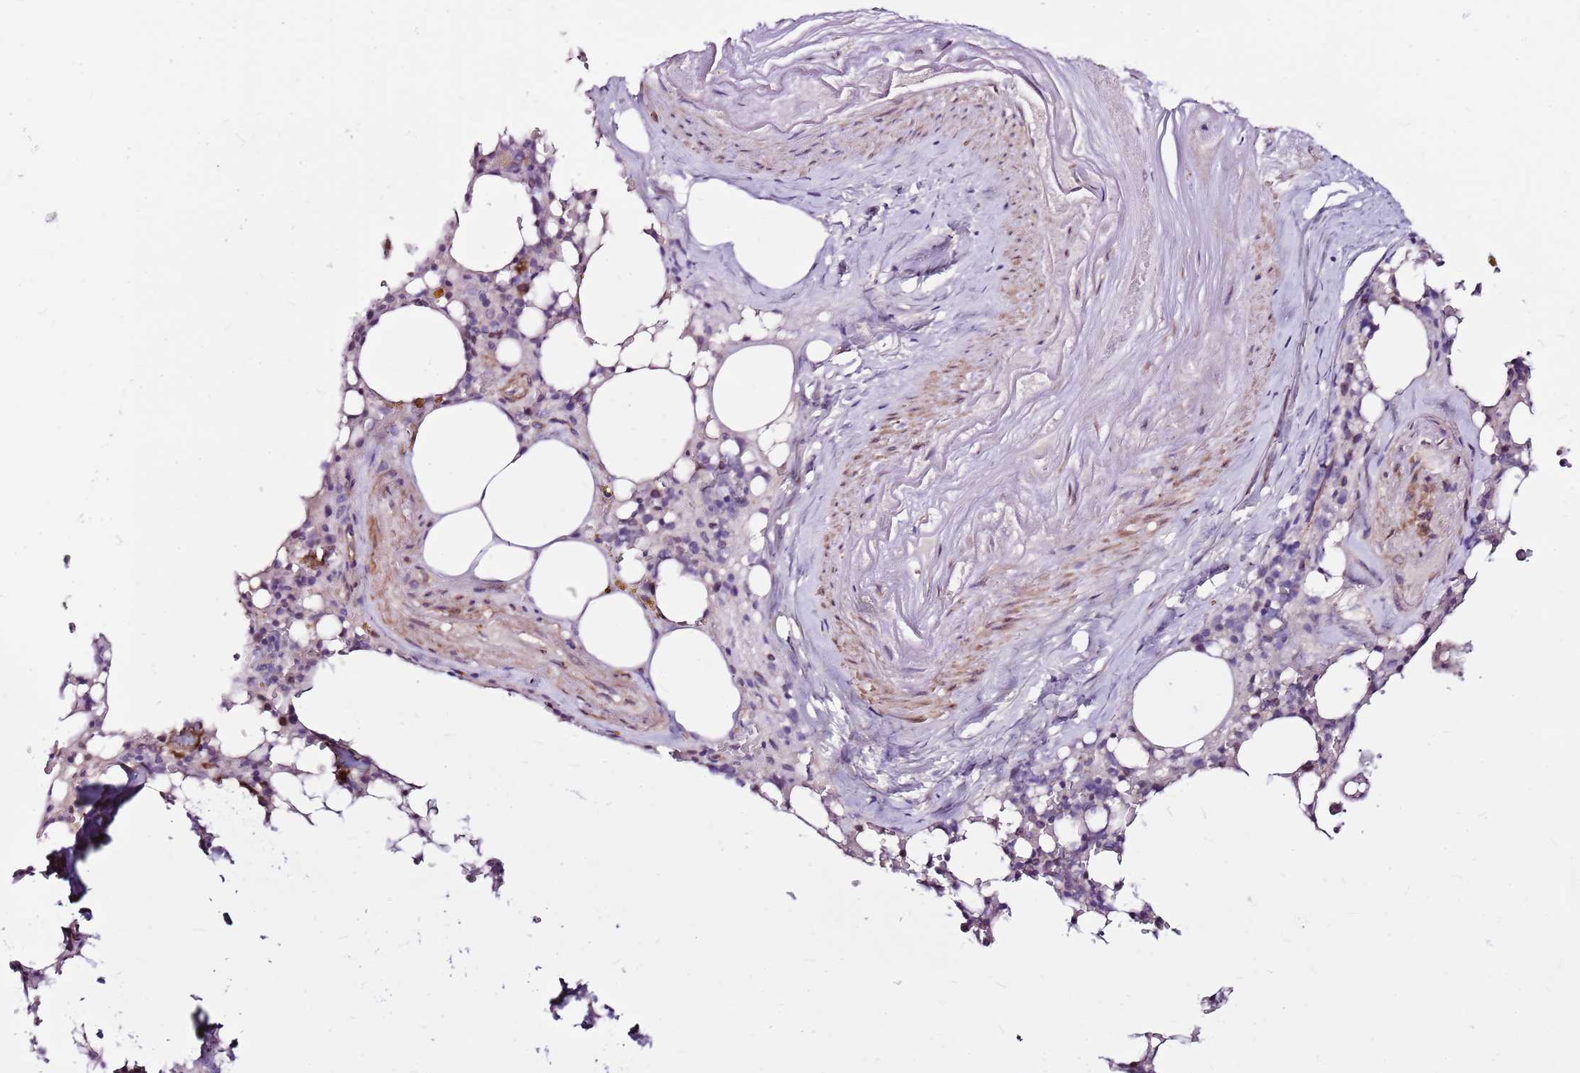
{"staining": {"intensity": "moderate", "quantity": "25%-75%", "location": "nuclear"}, "tissue": "bone marrow", "cell_type": "Hematopoietic cells", "image_type": "normal", "snomed": [{"axis": "morphology", "description": "Normal tissue, NOS"}, {"axis": "topography", "description": "Bone marrow"}], "caption": "Protein staining shows moderate nuclear staining in approximately 25%-75% of hematopoietic cells in normal bone marrow.", "gene": "POLE3", "patient": {"sex": "male", "age": 64}}